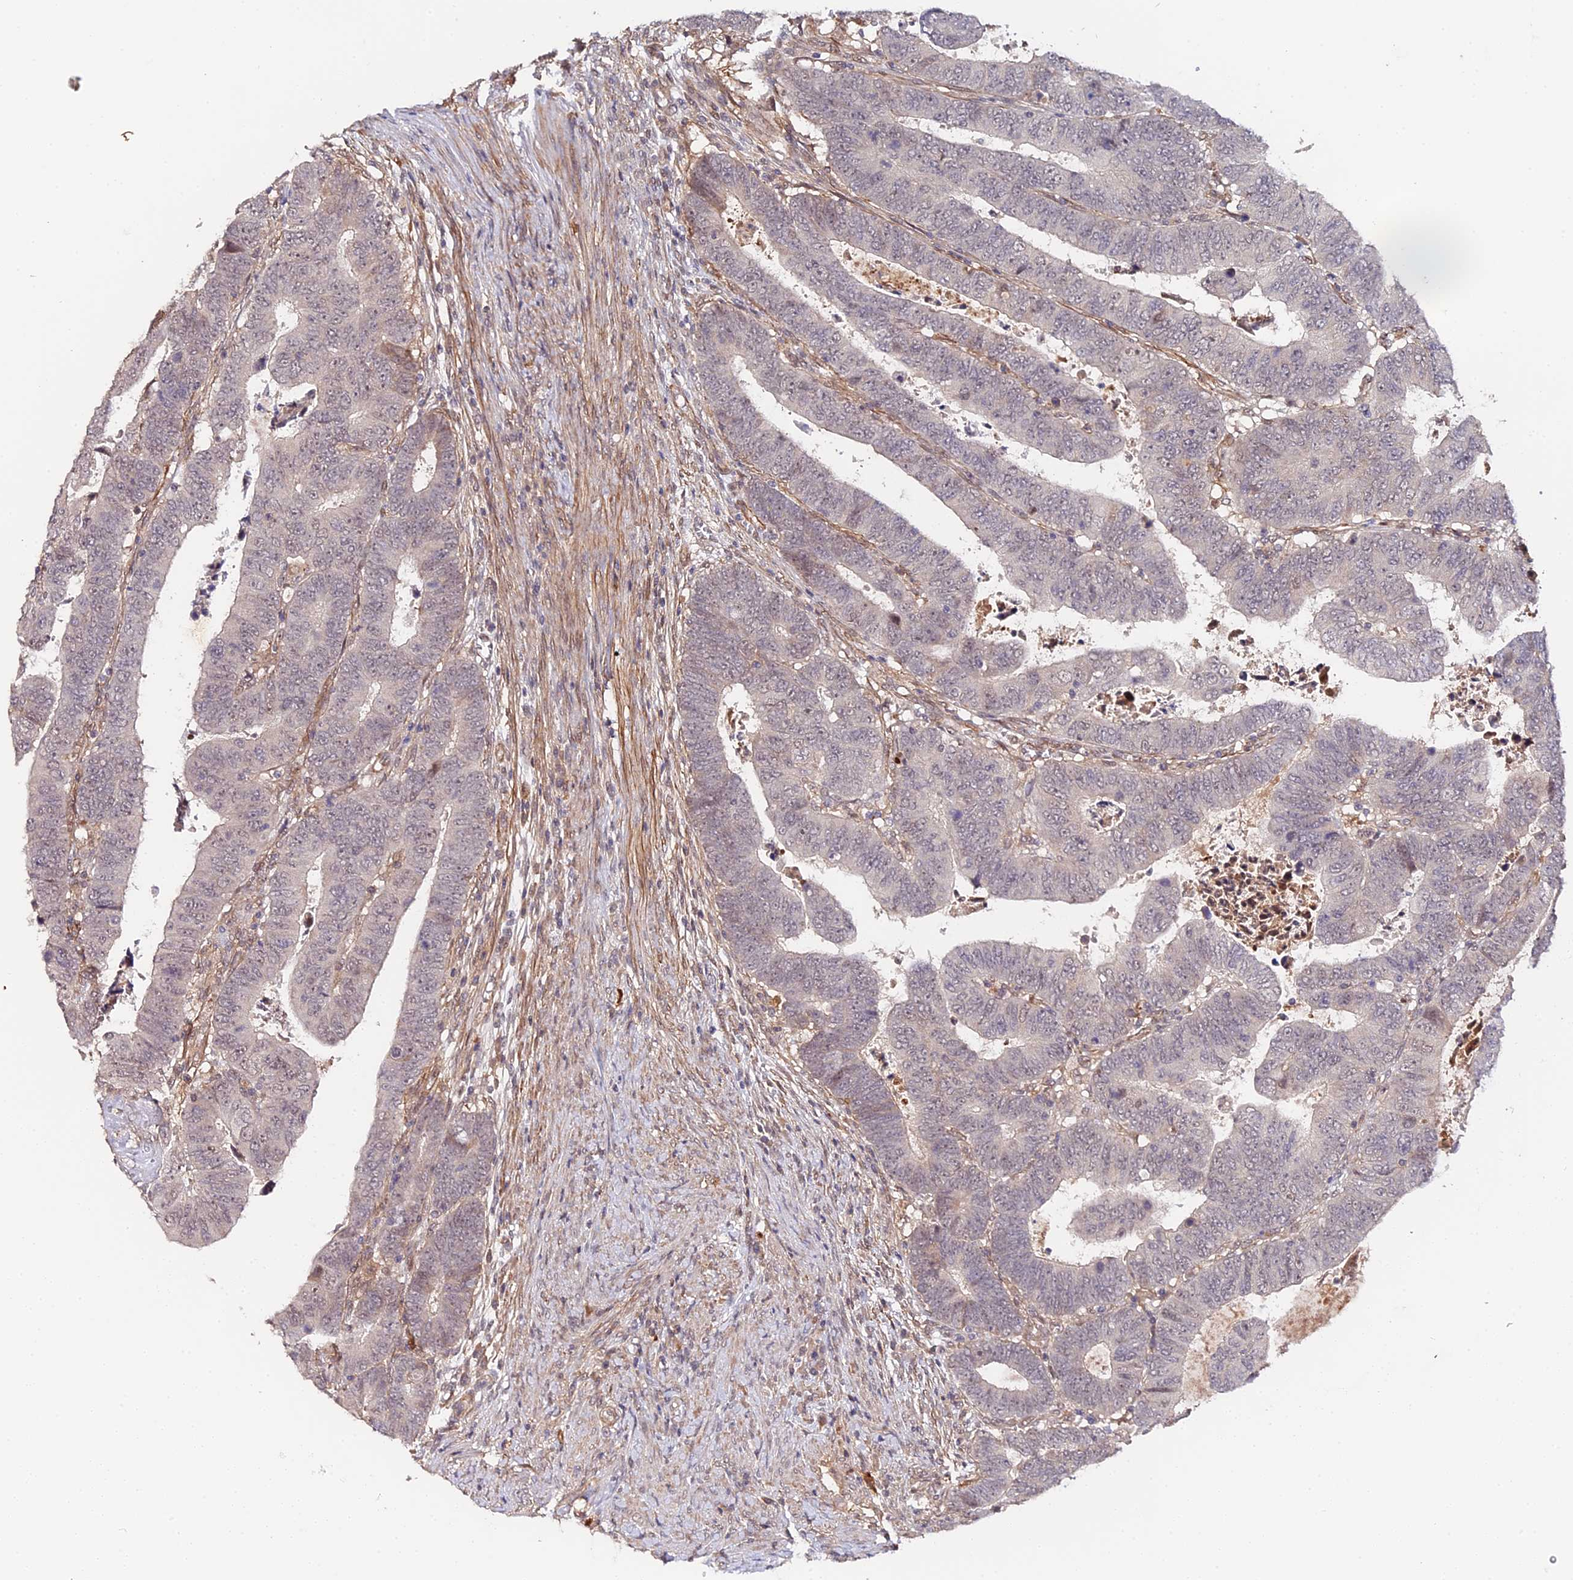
{"staining": {"intensity": "negative", "quantity": "none", "location": "none"}, "tissue": "colorectal cancer", "cell_type": "Tumor cells", "image_type": "cancer", "snomed": [{"axis": "morphology", "description": "Normal tissue, NOS"}, {"axis": "morphology", "description": "Adenocarcinoma, NOS"}, {"axis": "topography", "description": "Rectum"}], "caption": "Immunohistochemistry (IHC) photomicrograph of neoplastic tissue: human colorectal cancer (adenocarcinoma) stained with DAB demonstrates no significant protein expression in tumor cells.", "gene": "IMPACT", "patient": {"sex": "female", "age": 65}}